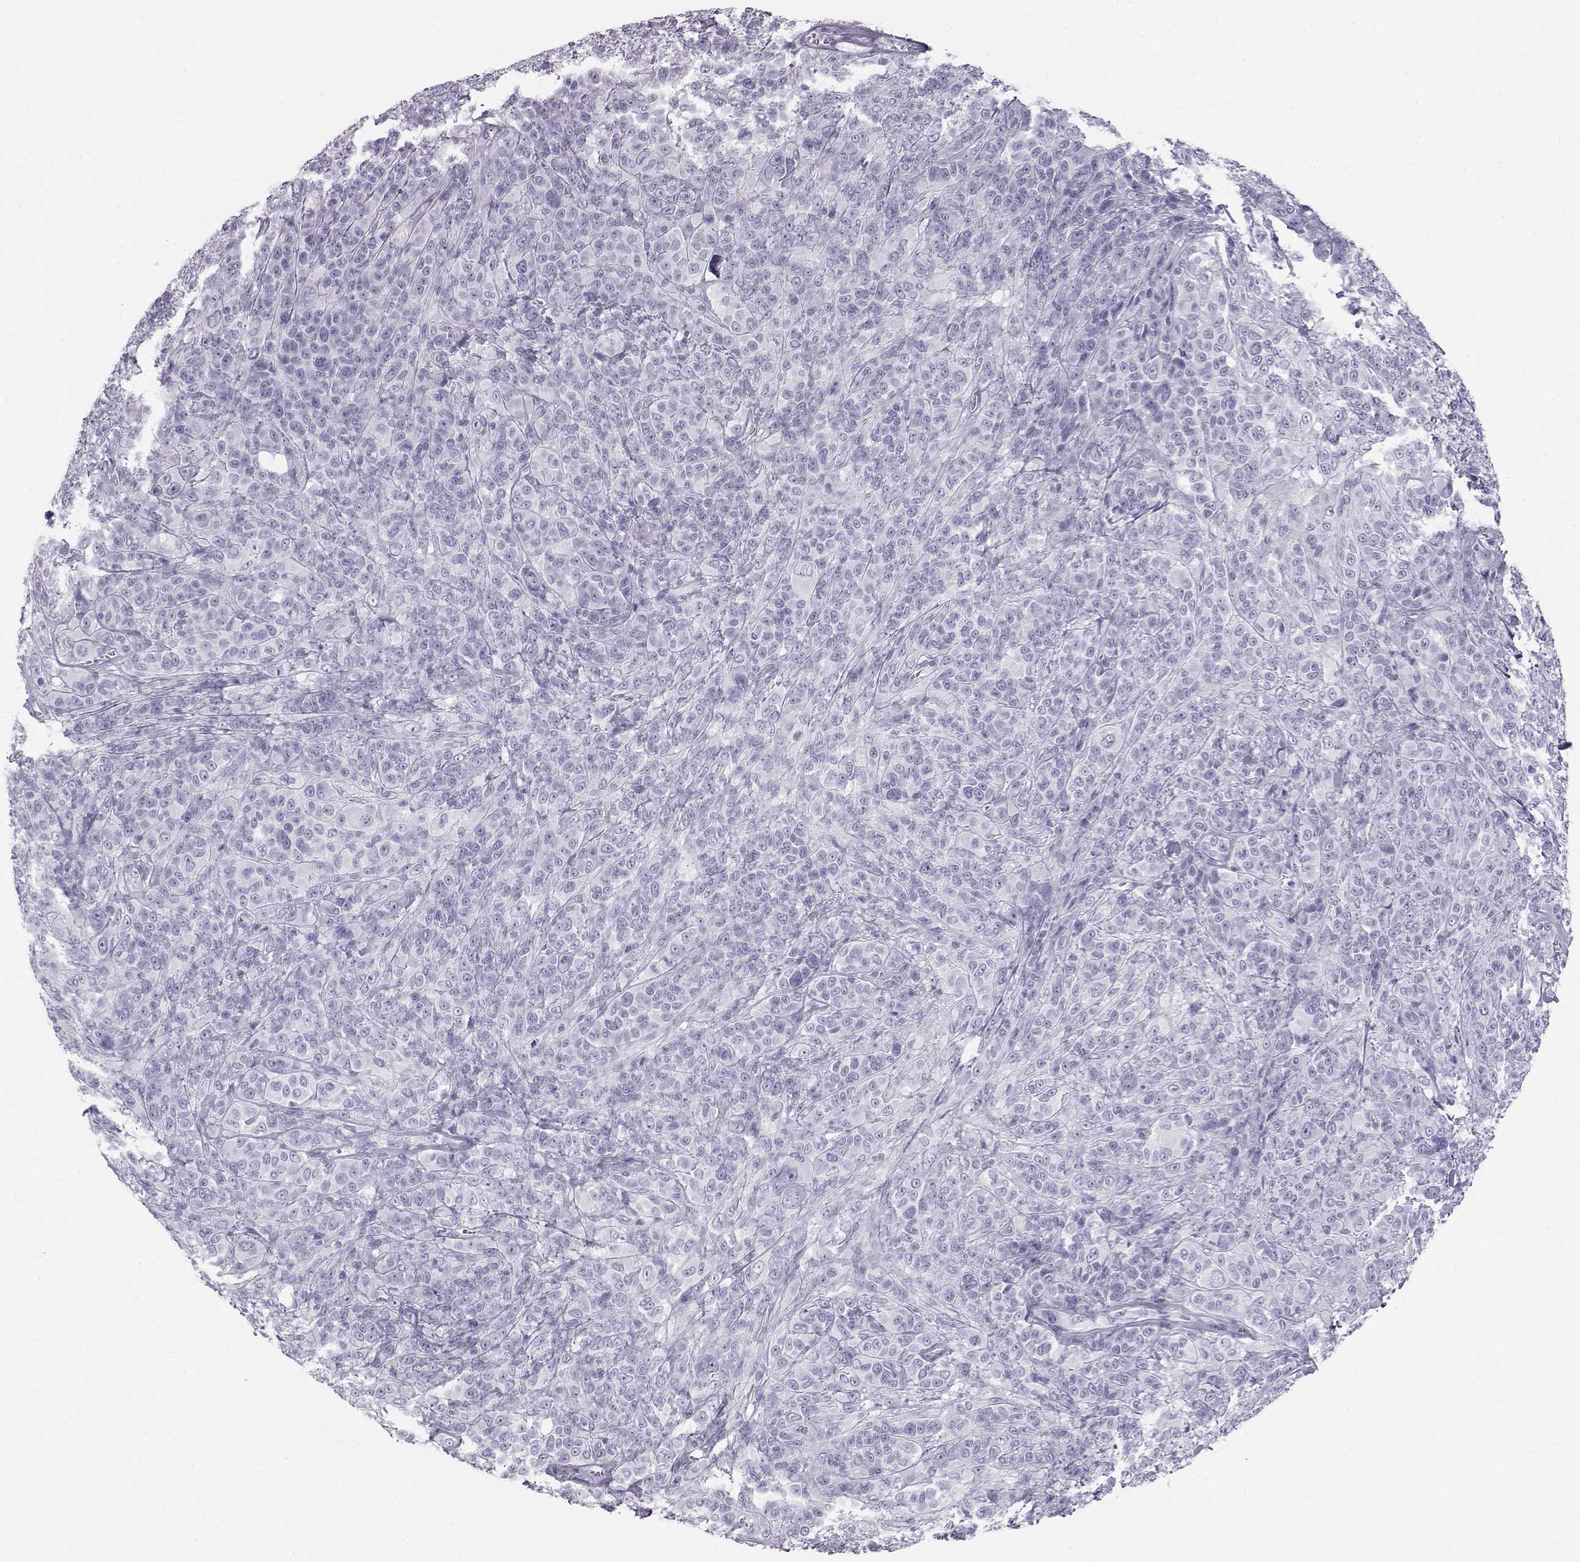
{"staining": {"intensity": "negative", "quantity": "none", "location": "none"}, "tissue": "melanoma", "cell_type": "Tumor cells", "image_type": "cancer", "snomed": [{"axis": "morphology", "description": "Malignant melanoma, NOS"}, {"axis": "topography", "description": "Skin"}], "caption": "Tumor cells are negative for protein expression in human malignant melanoma.", "gene": "RD3", "patient": {"sex": "female", "age": 87}}